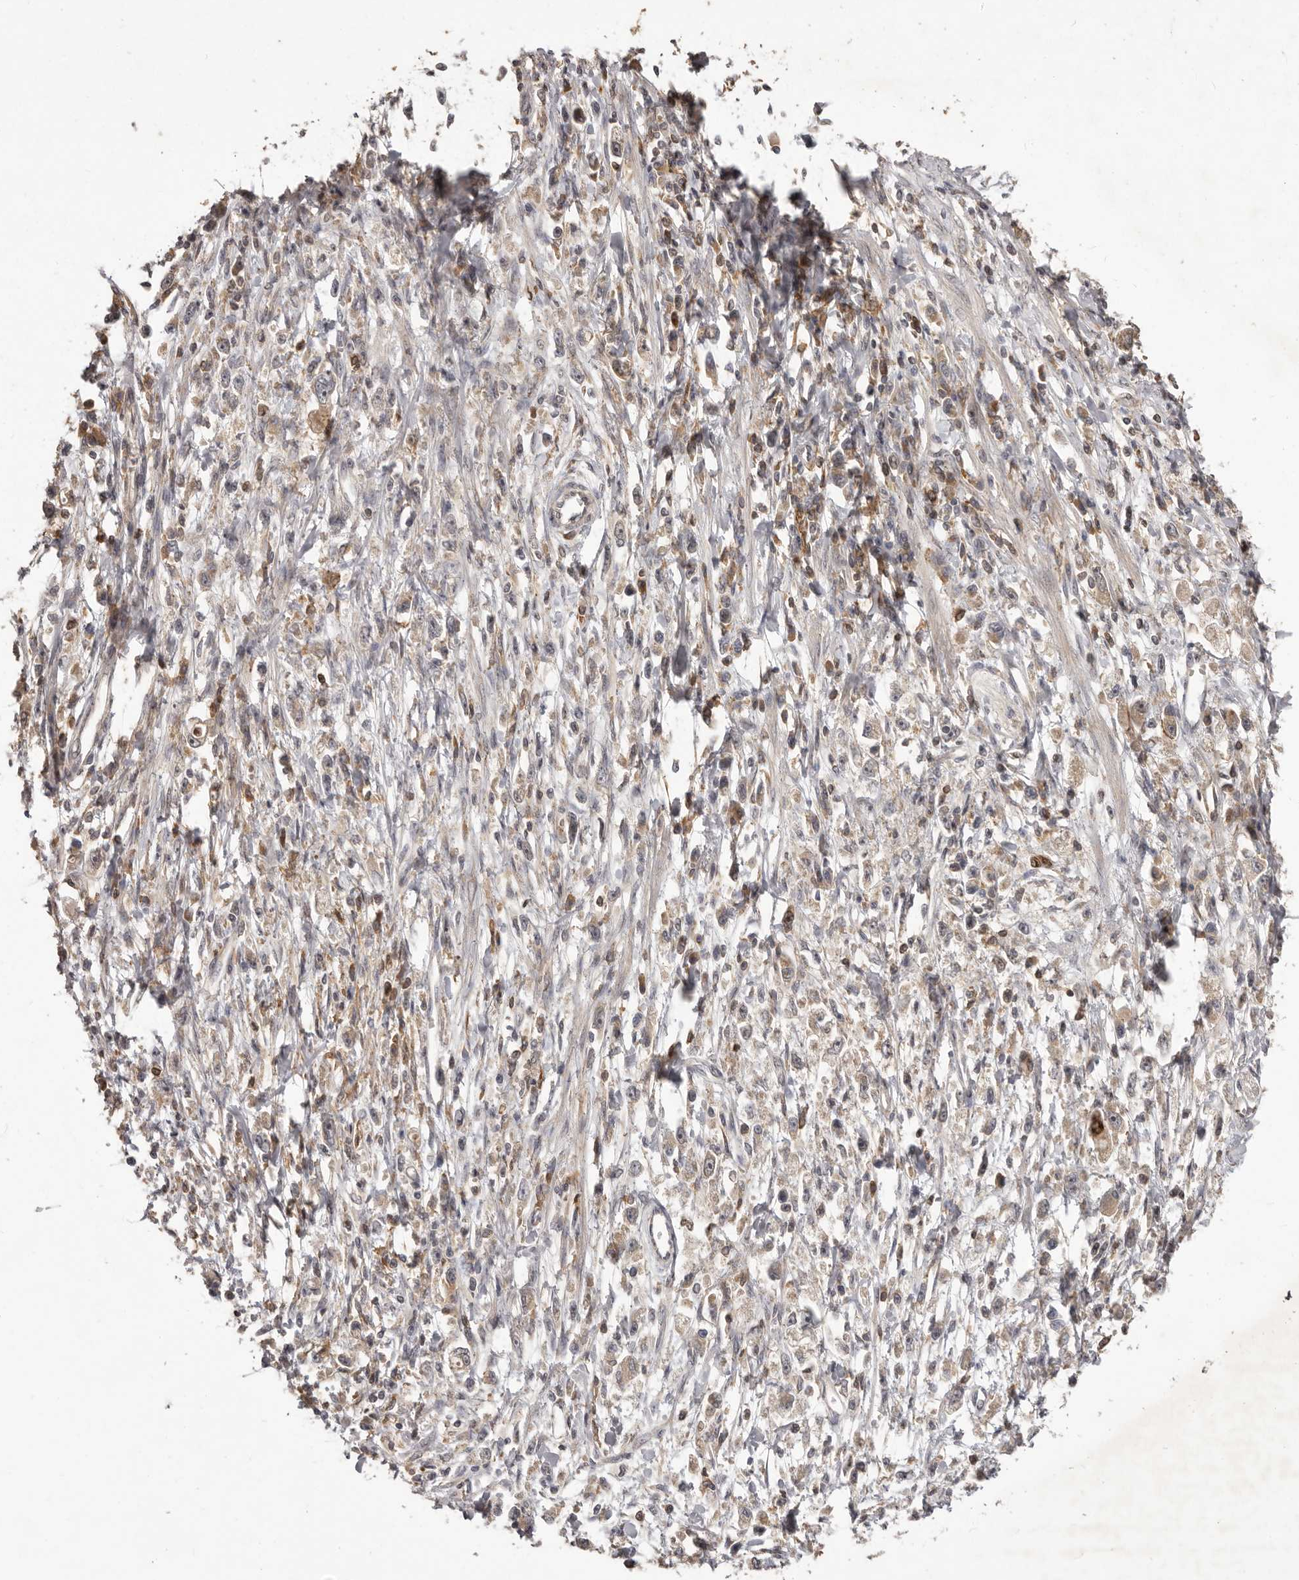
{"staining": {"intensity": "negative", "quantity": "none", "location": "none"}, "tissue": "stomach cancer", "cell_type": "Tumor cells", "image_type": "cancer", "snomed": [{"axis": "morphology", "description": "Adenocarcinoma, NOS"}, {"axis": "topography", "description": "Stomach"}], "caption": "Stomach adenocarcinoma stained for a protein using immunohistochemistry (IHC) shows no positivity tumor cells.", "gene": "RNF187", "patient": {"sex": "female", "age": 59}}